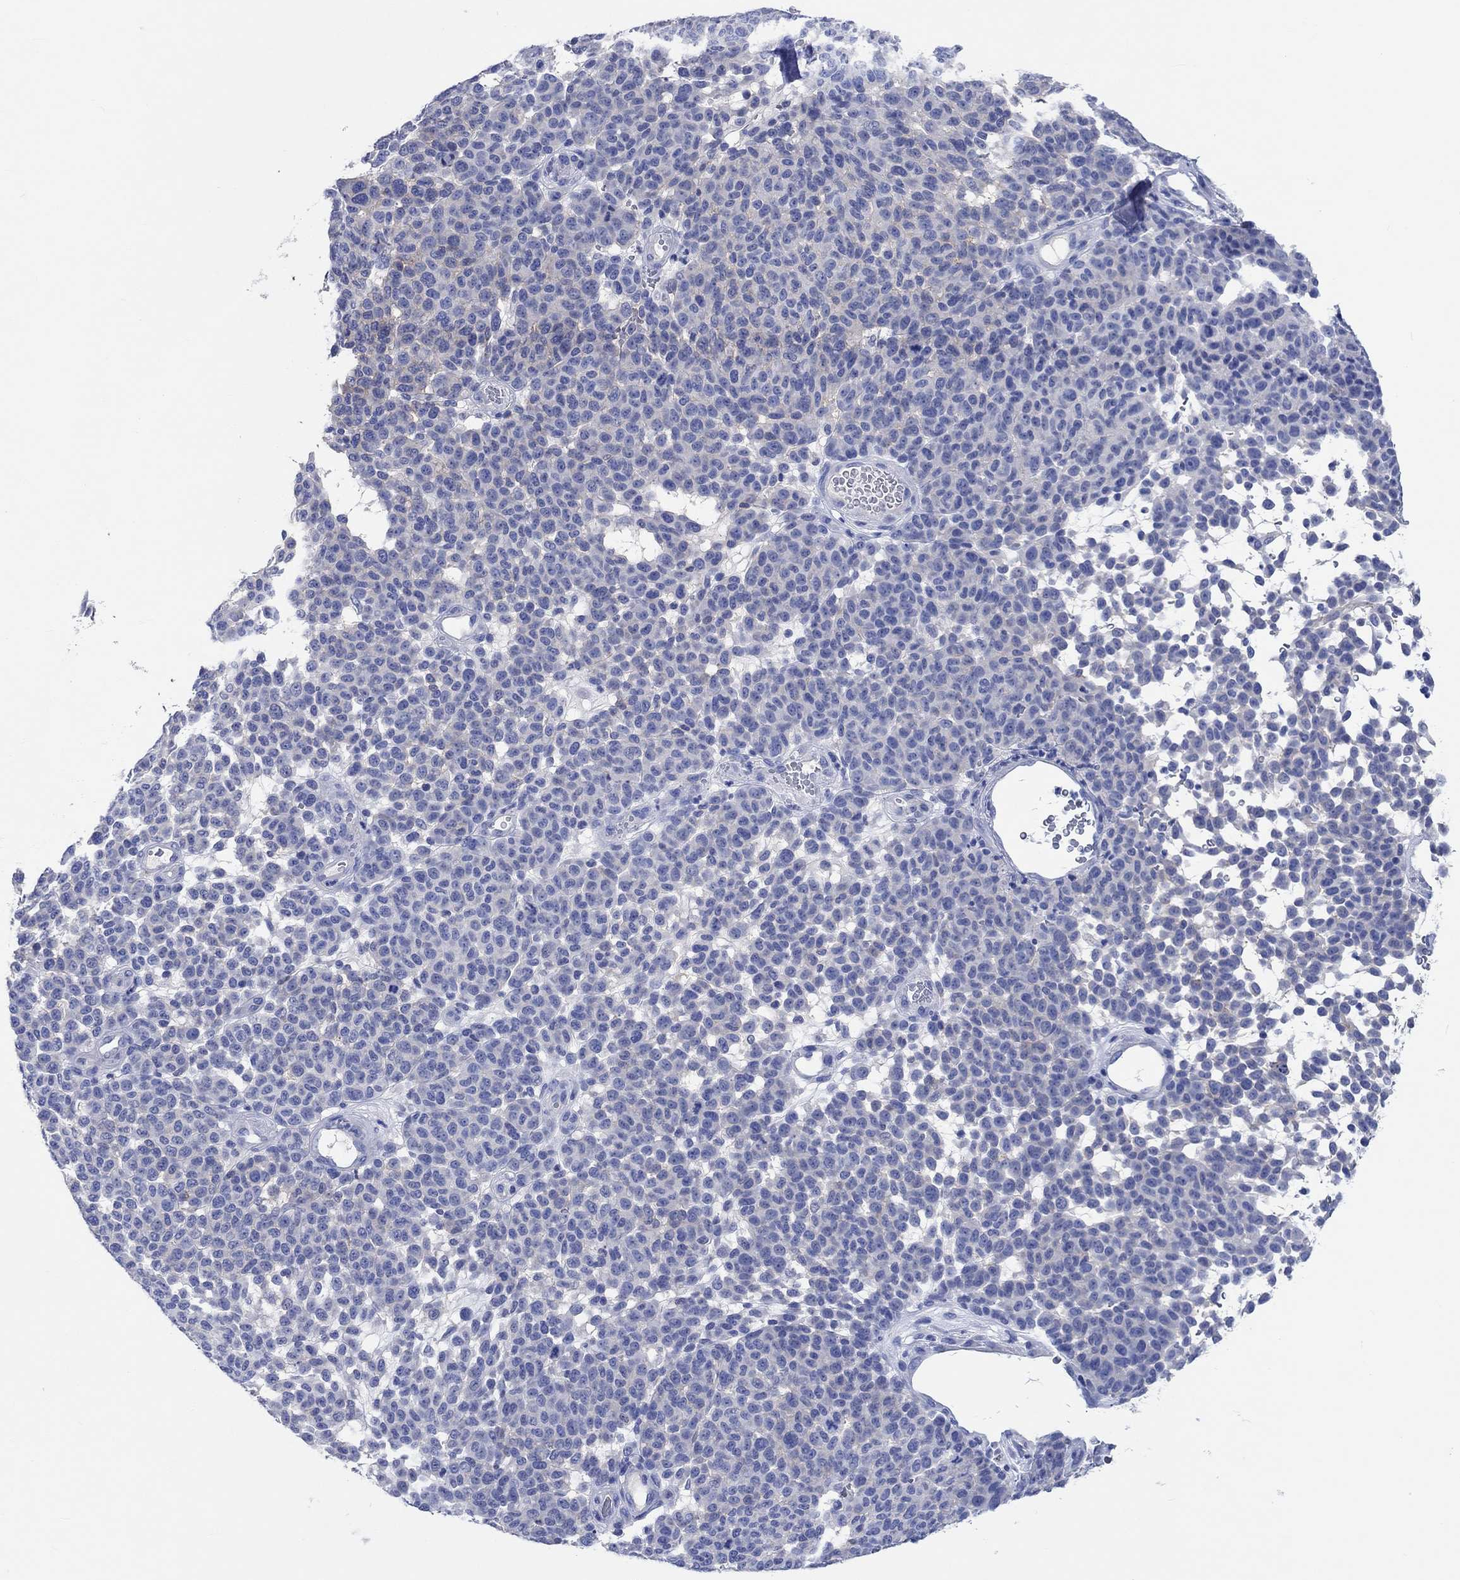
{"staining": {"intensity": "negative", "quantity": "none", "location": "none"}, "tissue": "melanoma", "cell_type": "Tumor cells", "image_type": "cancer", "snomed": [{"axis": "morphology", "description": "Malignant melanoma, NOS"}, {"axis": "topography", "description": "Skin"}], "caption": "IHC of malignant melanoma demonstrates no positivity in tumor cells.", "gene": "SHISA4", "patient": {"sex": "male", "age": 59}}